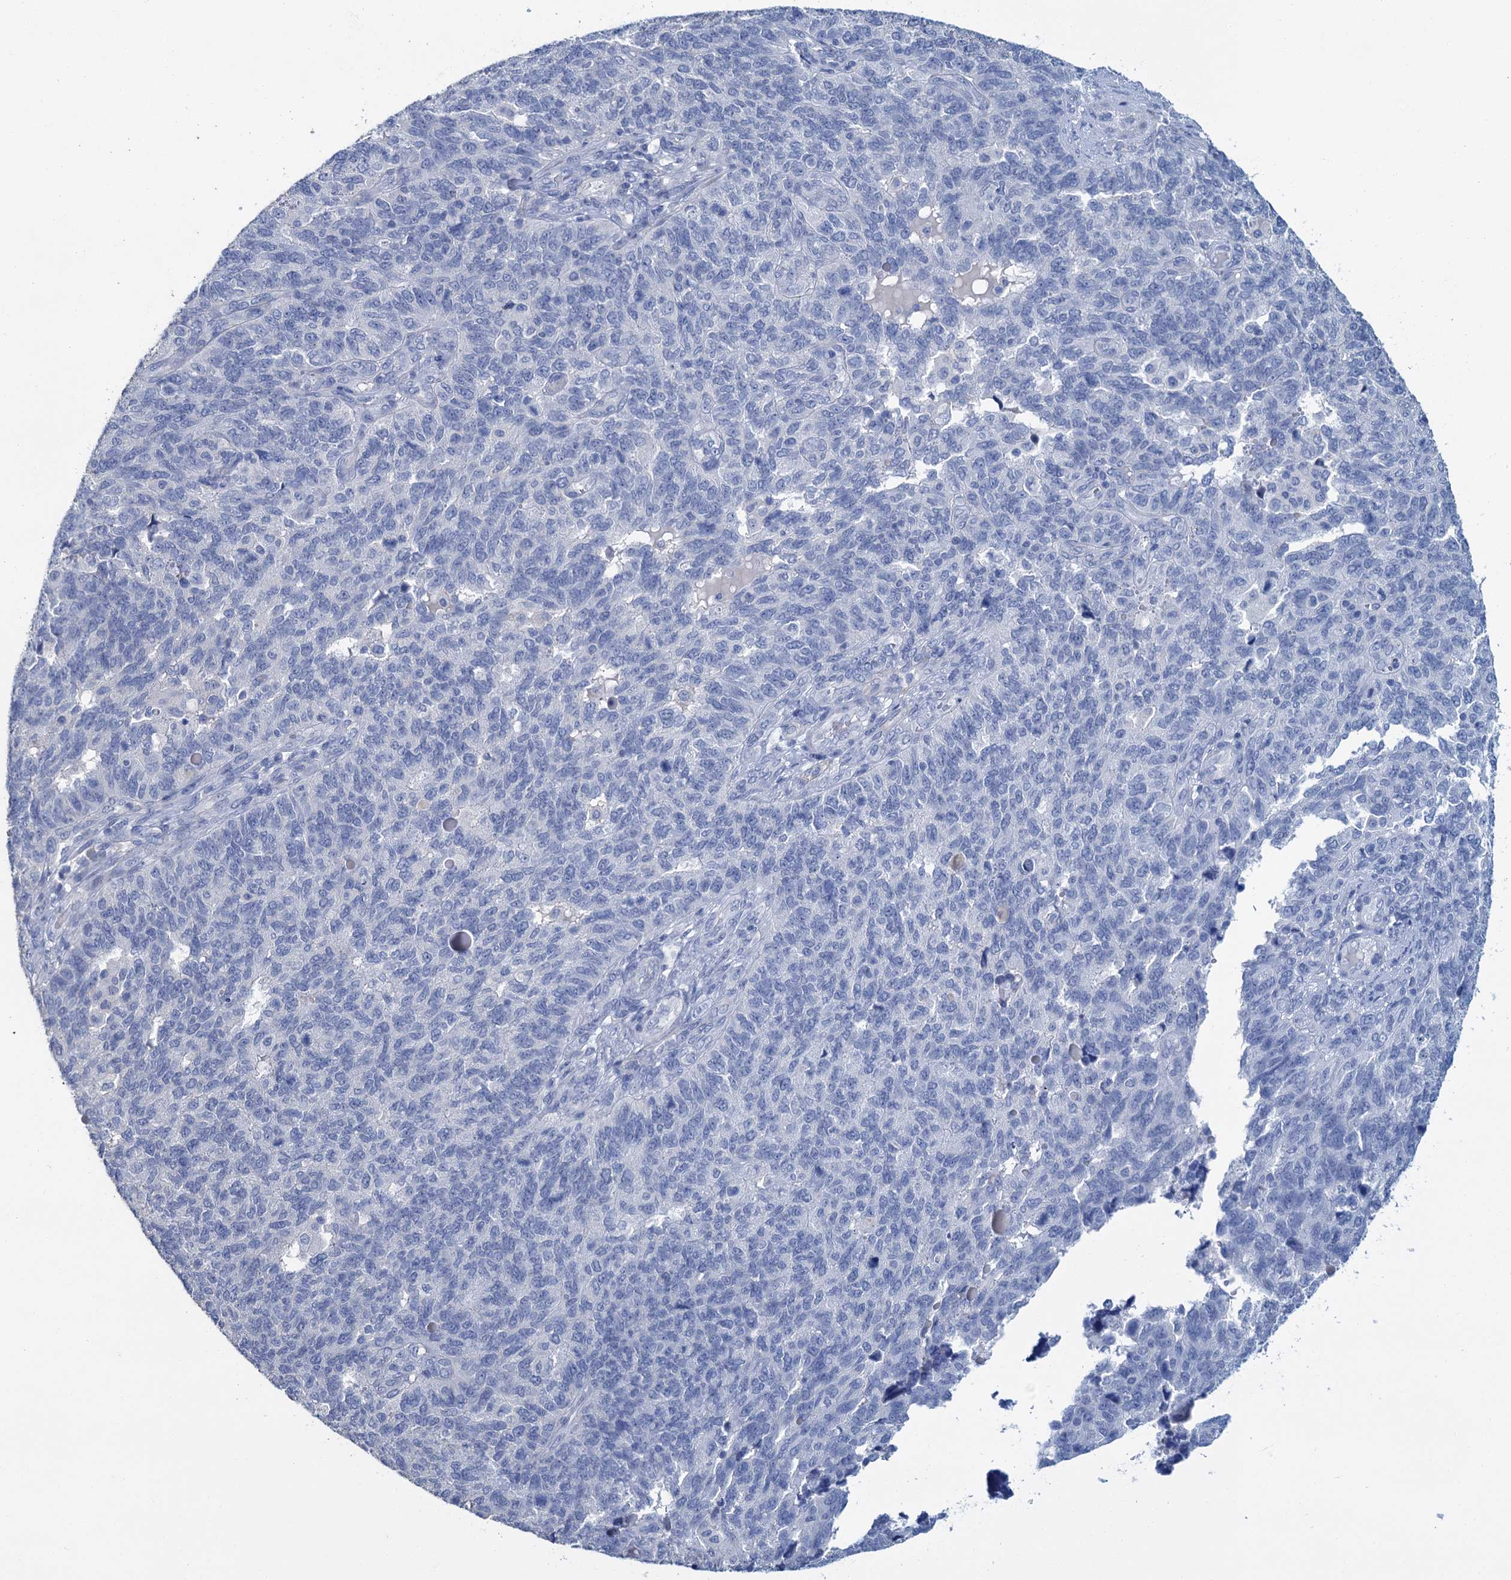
{"staining": {"intensity": "negative", "quantity": "none", "location": "none"}, "tissue": "endometrial cancer", "cell_type": "Tumor cells", "image_type": "cancer", "snomed": [{"axis": "morphology", "description": "Adenocarcinoma, NOS"}, {"axis": "topography", "description": "Endometrium"}], "caption": "An immunohistochemistry (IHC) micrograph of endometrial adenocarcinoma is shown. There is no staining in tumor cells of endometrial adenocarcinoma. (Stains: DAB immunohistochemistry (IHC) with hematoxylin counter stain, Microscopy: brightfield microscopy at high magnification).", "gene": "SNCB", "patient": {"sex": "female", "age": 66}}